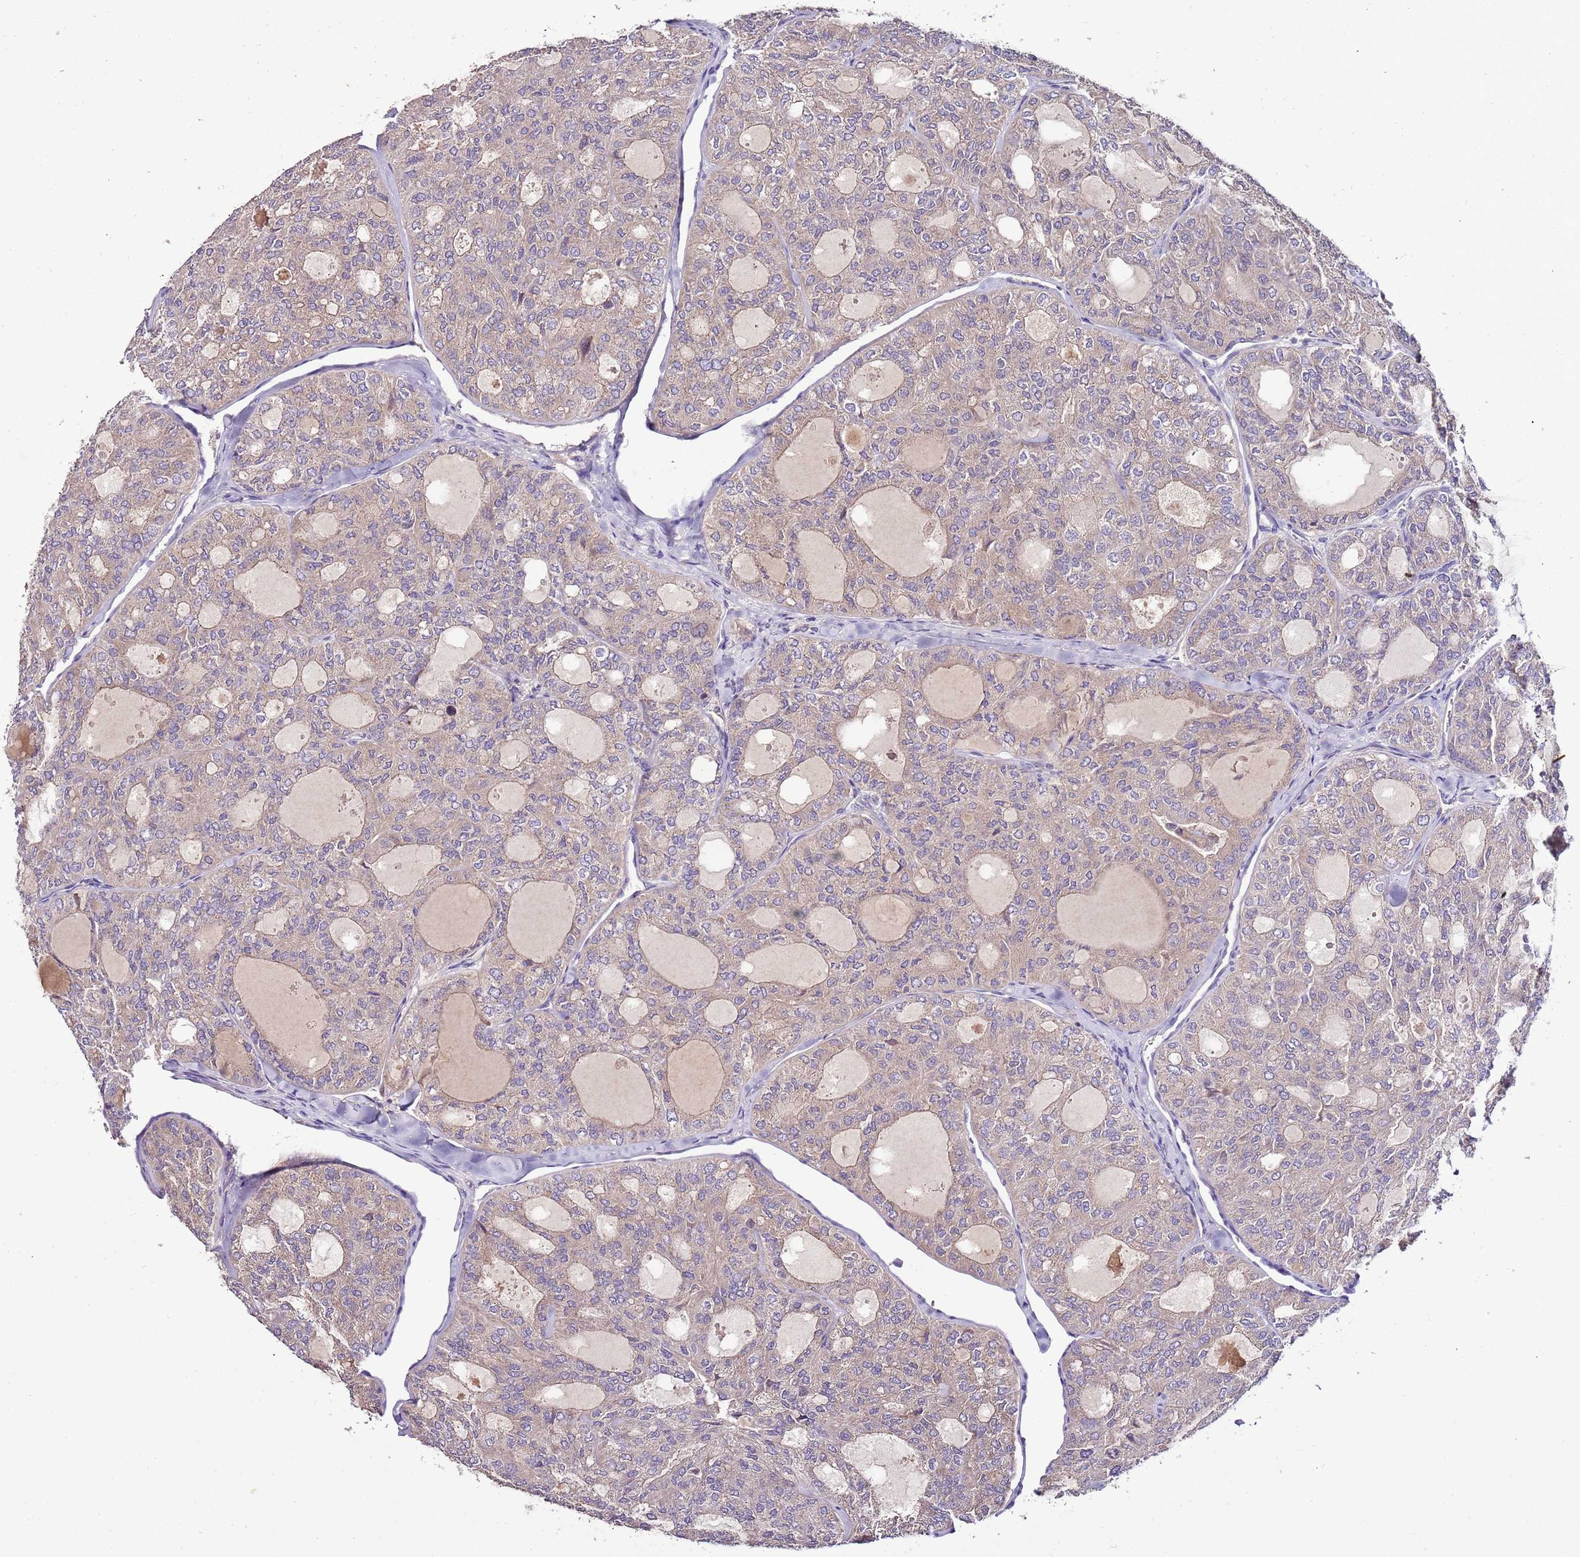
{"staining": {"intensity": "weak", "quantity": "25%-75%", "location": "cytoplasmic/membranous"}, "tissue": "thyroid cancer", "cell_type": "Tumor cells", "image_type": "cancer", "snomed": [{"axis": "morphology", "description": "Follicular adenoma carcinoma, NOS"}, {"axis": "topography", "description": "Thyroid gland"}], "caption": "There is low levels of weak cytoplasmic/membranous staining in tumor cells of thyroid cancer (follicular adenoma carcinoma), as demonstrated by immunohistochemical staining (brown color).", "gene": "FAM20A", "patient": {"sex": "male", "age": 75}}